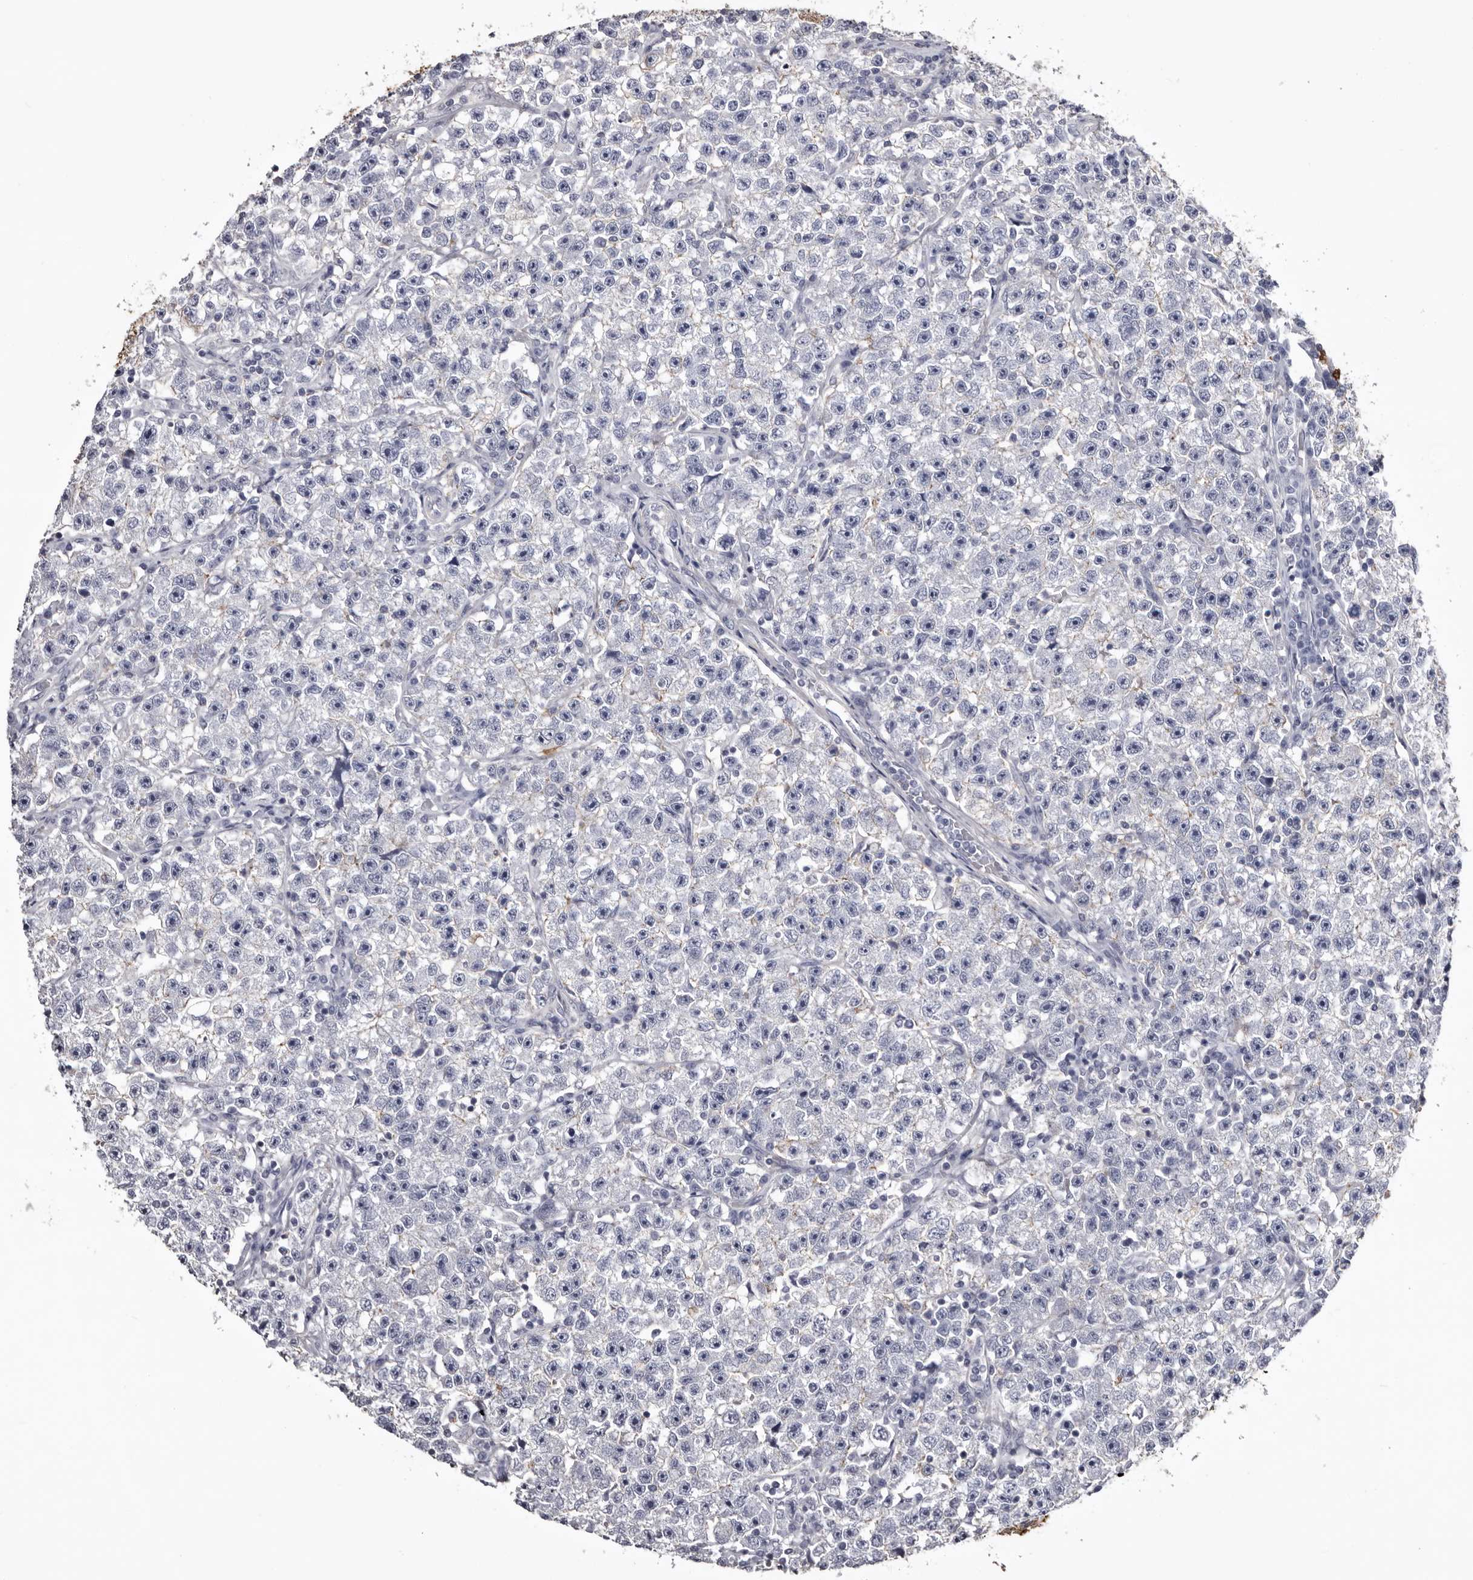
{"staining": {"intensity": "negative", "quantity": "none", "location": "none"}, "tissue": "testis cancer", "cell_type": "Tumor cells", "image_type": "cancer", "snomed": [{"axis": "morphology", "description": "Seminoma, NOS"}, {"axis": "topography", "description": "Testis"}], "caption": "DAB immunohistochemical staining of human testis cancer (seminoma) displays no significant positivity in tumor cells. The staining is performed using DAB (3,3'-diaminobenzidine) brown chromogen with nuclei counter-stained in using hematoxylin.", "gene": "LAD1", "patient": {"sex": "male", "age": 22}}